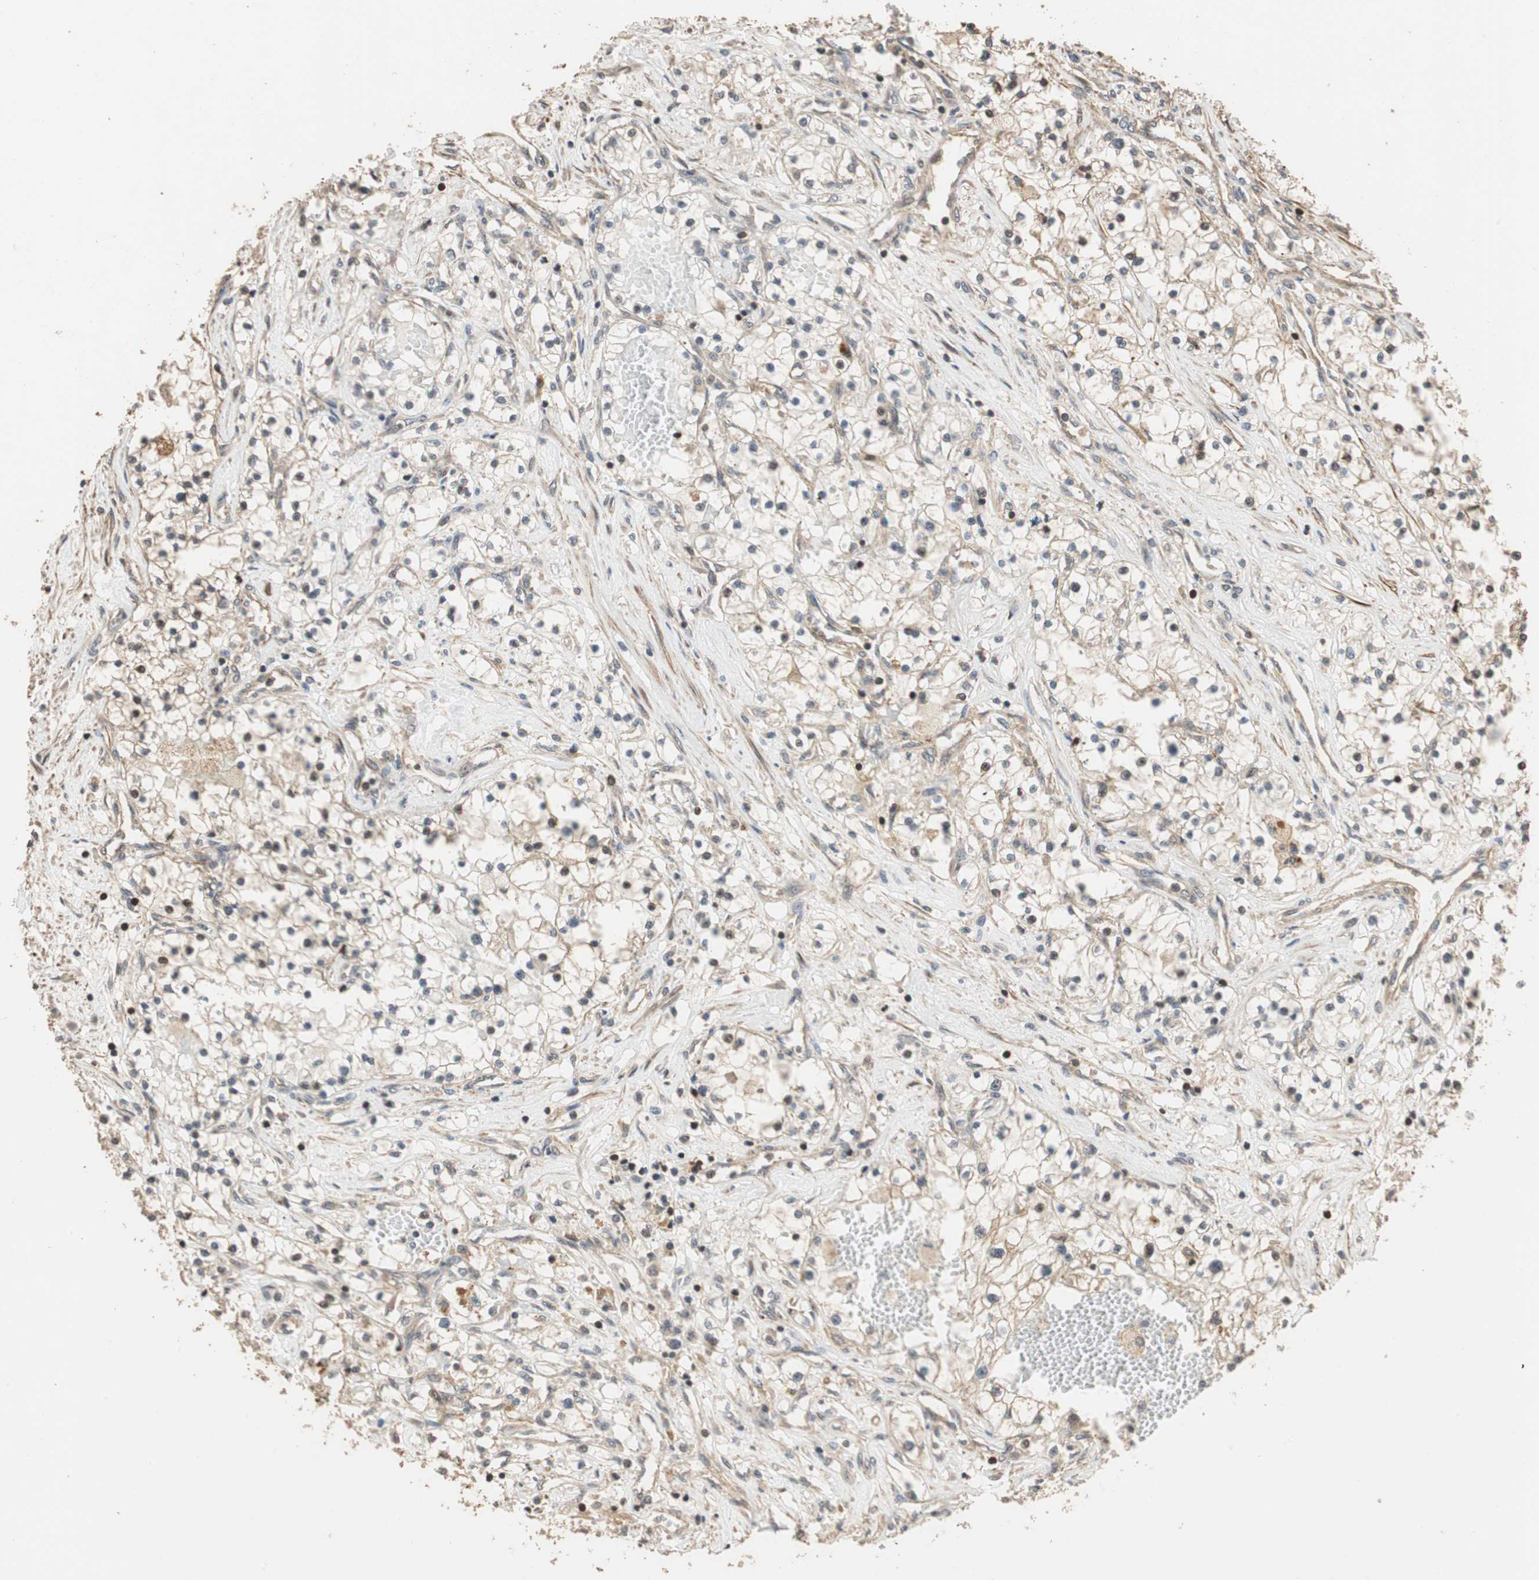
{"staining": {"intensity": "strong", "quantity": "<25%", "location": "nuclear"}, "tissue": "renal cancer", "cell_type": "Tumor cells", "image_type": "cancer", "snomed": [{"axis": "morphology", "description": "Adenocarcinoma, NOS"}, {"axis": "topography", "description": "Kidney"}], "caption": "Protein analysis of adenocarcinoma (renal) tissue demonstrates strong nuclear staining in approximately <25% of tumor cells.", "gene": "CDC5L", "patient": {"sex": "male", "age": 68}}